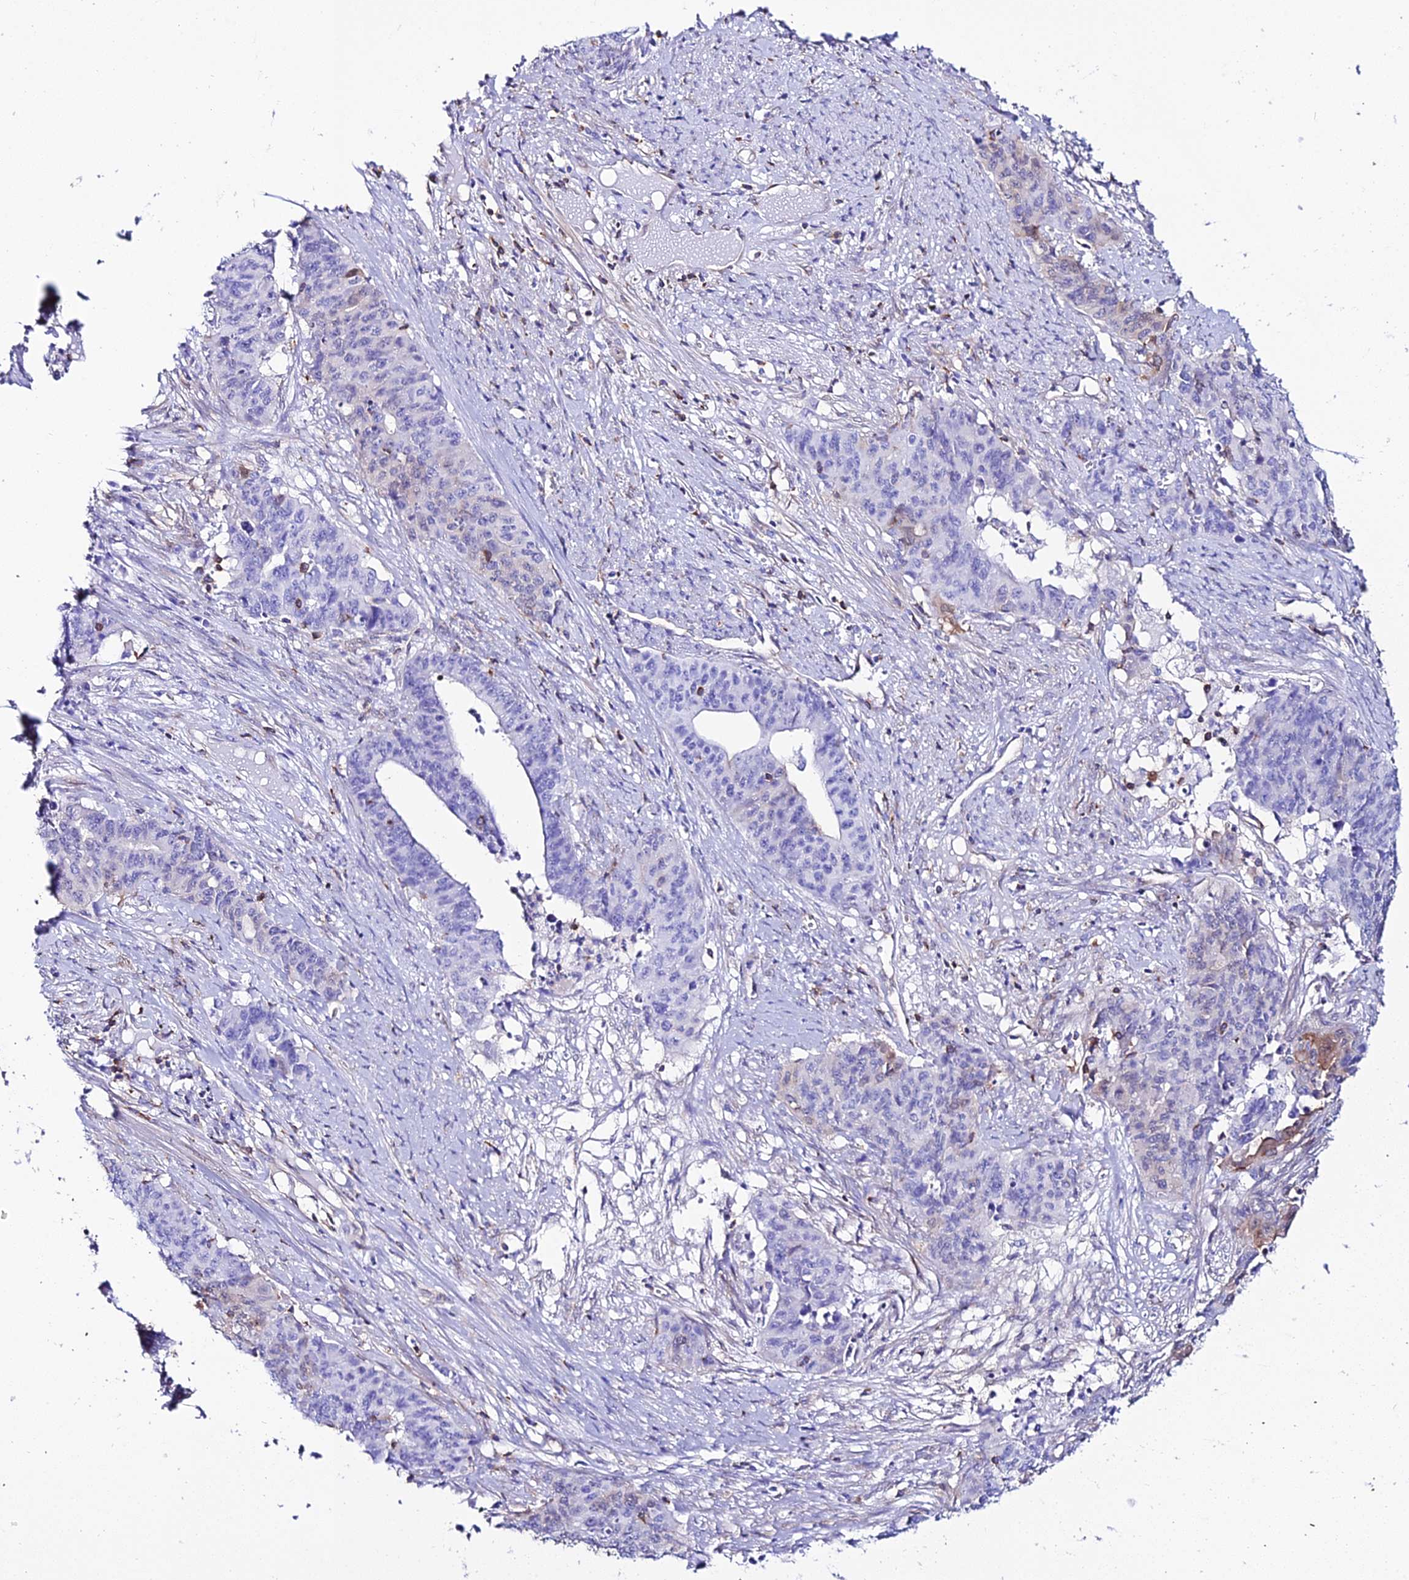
{"staining": {"intensity": "negative", "quantity": "none", "location": "none"}, "tissue": "endometrial cancer", "cell_type": "Tumor cells", "image_type": "cancer", "snomed": [{"axis": "morphology", "description": "Adenocarcinoma, NOS"}, {"axis": "topography", "description": "Endometrium"}], "caption": "There is no significant positivity in tumor cells of adenocarcinoma (endometrial). (Brightfield microscopy of DAB (3,3'-diaminobenzidine) immunohistochemistry (IHC) at high magnification).", "gene": "S100A16", "patient": {"sex": "female", "age": 59}}